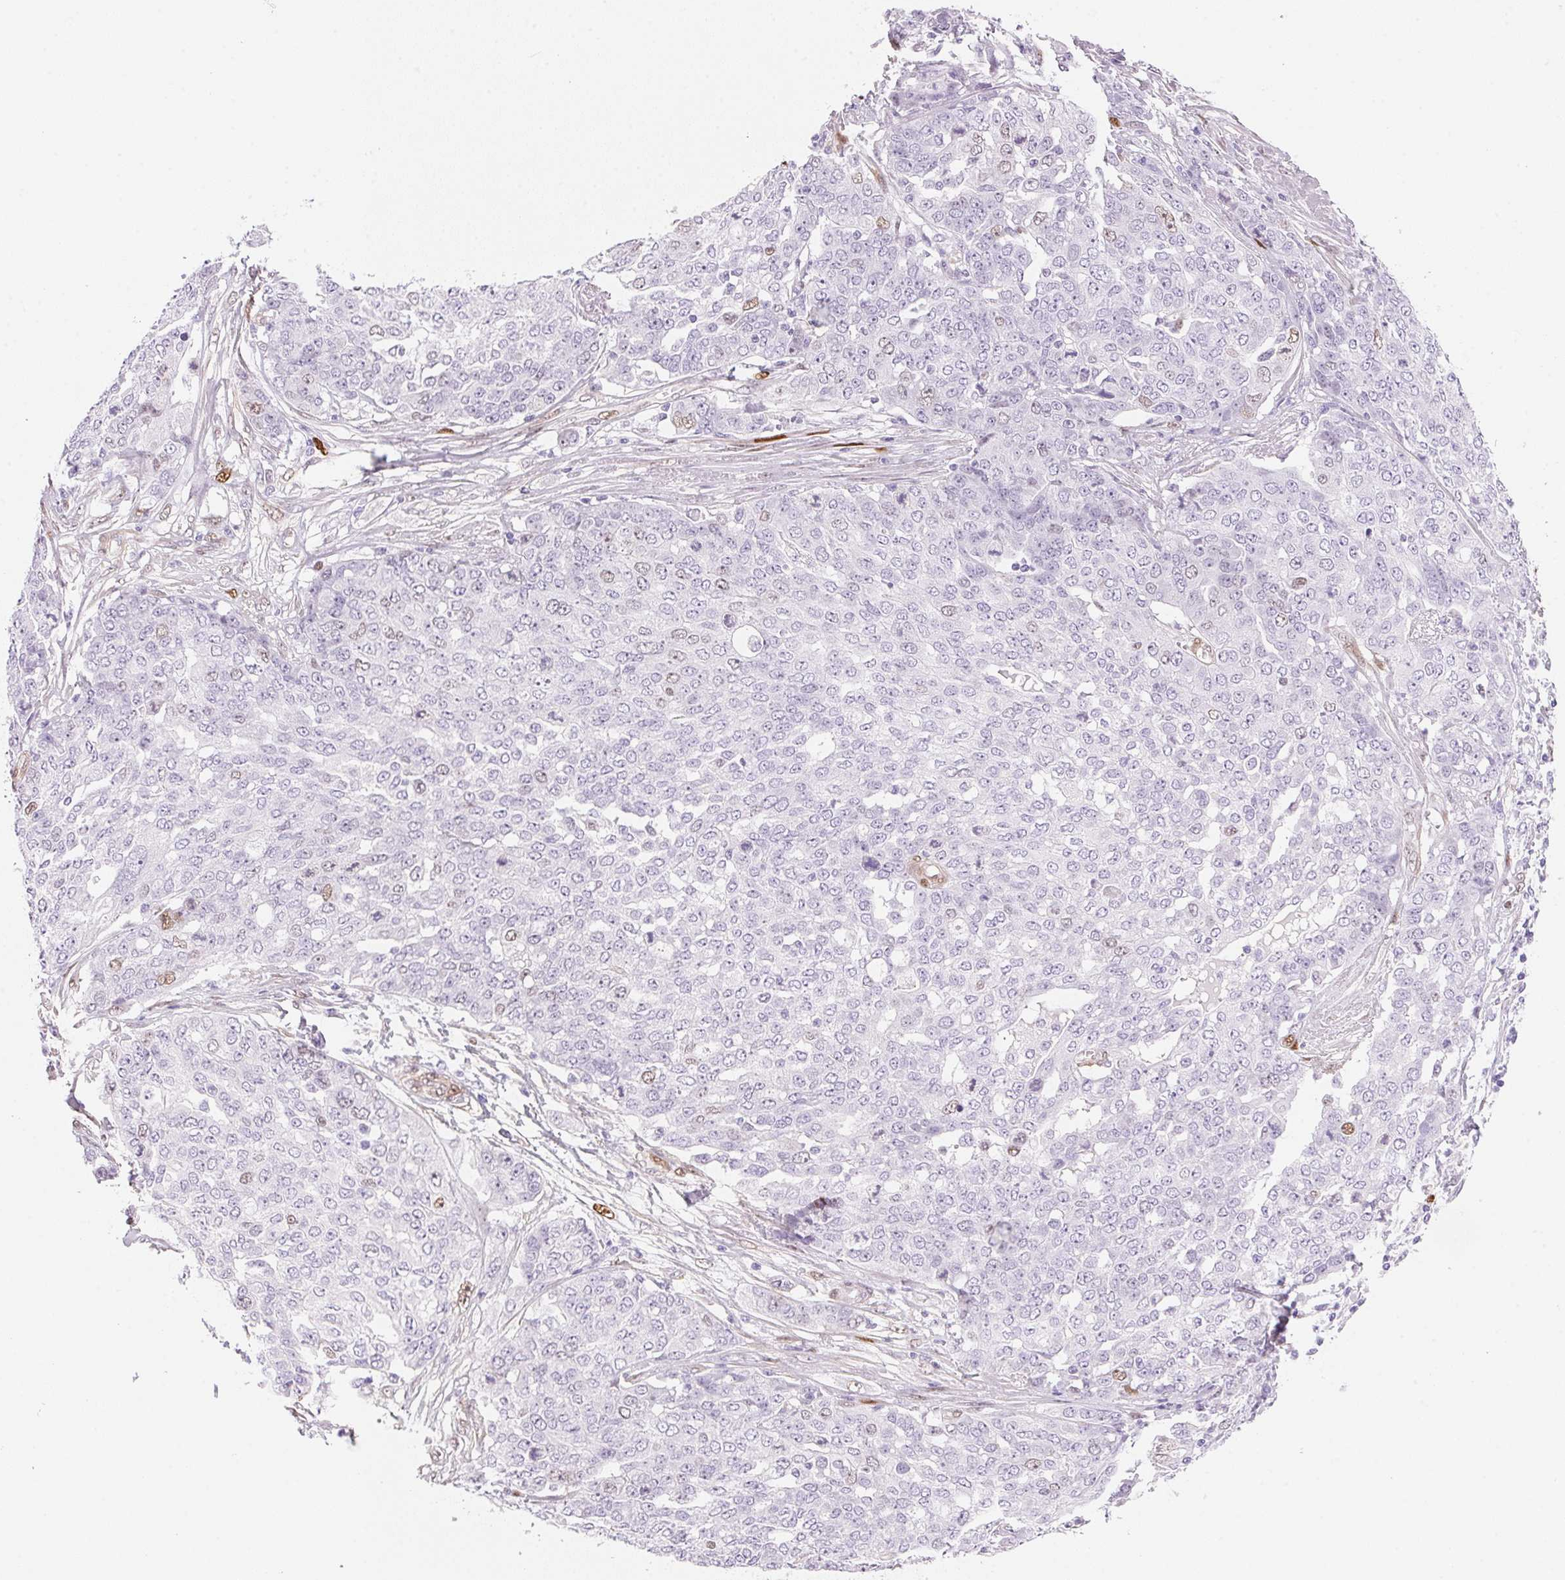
{"staining": {"intensity": "negative", "quantity": "none", "location": "none"}, "tissue": "ovarian cancer", "cell_type": "Tumor cells", "image_type": "cancer", "snomed": [{"axis": "morphology", "description": "Cystadenocarcinoma, serous, NOS"}, {"axis": "topography", "description": "Soft tissue"}, {"axis": "topography", "description": "Ovary"}], "caption": "DAB immunohistochemical staining of human ovarian cancer exhibits no significant positivity in tumor cells.", "gene": "SMTN", "patient": {"sex": "female", "age": 57}}